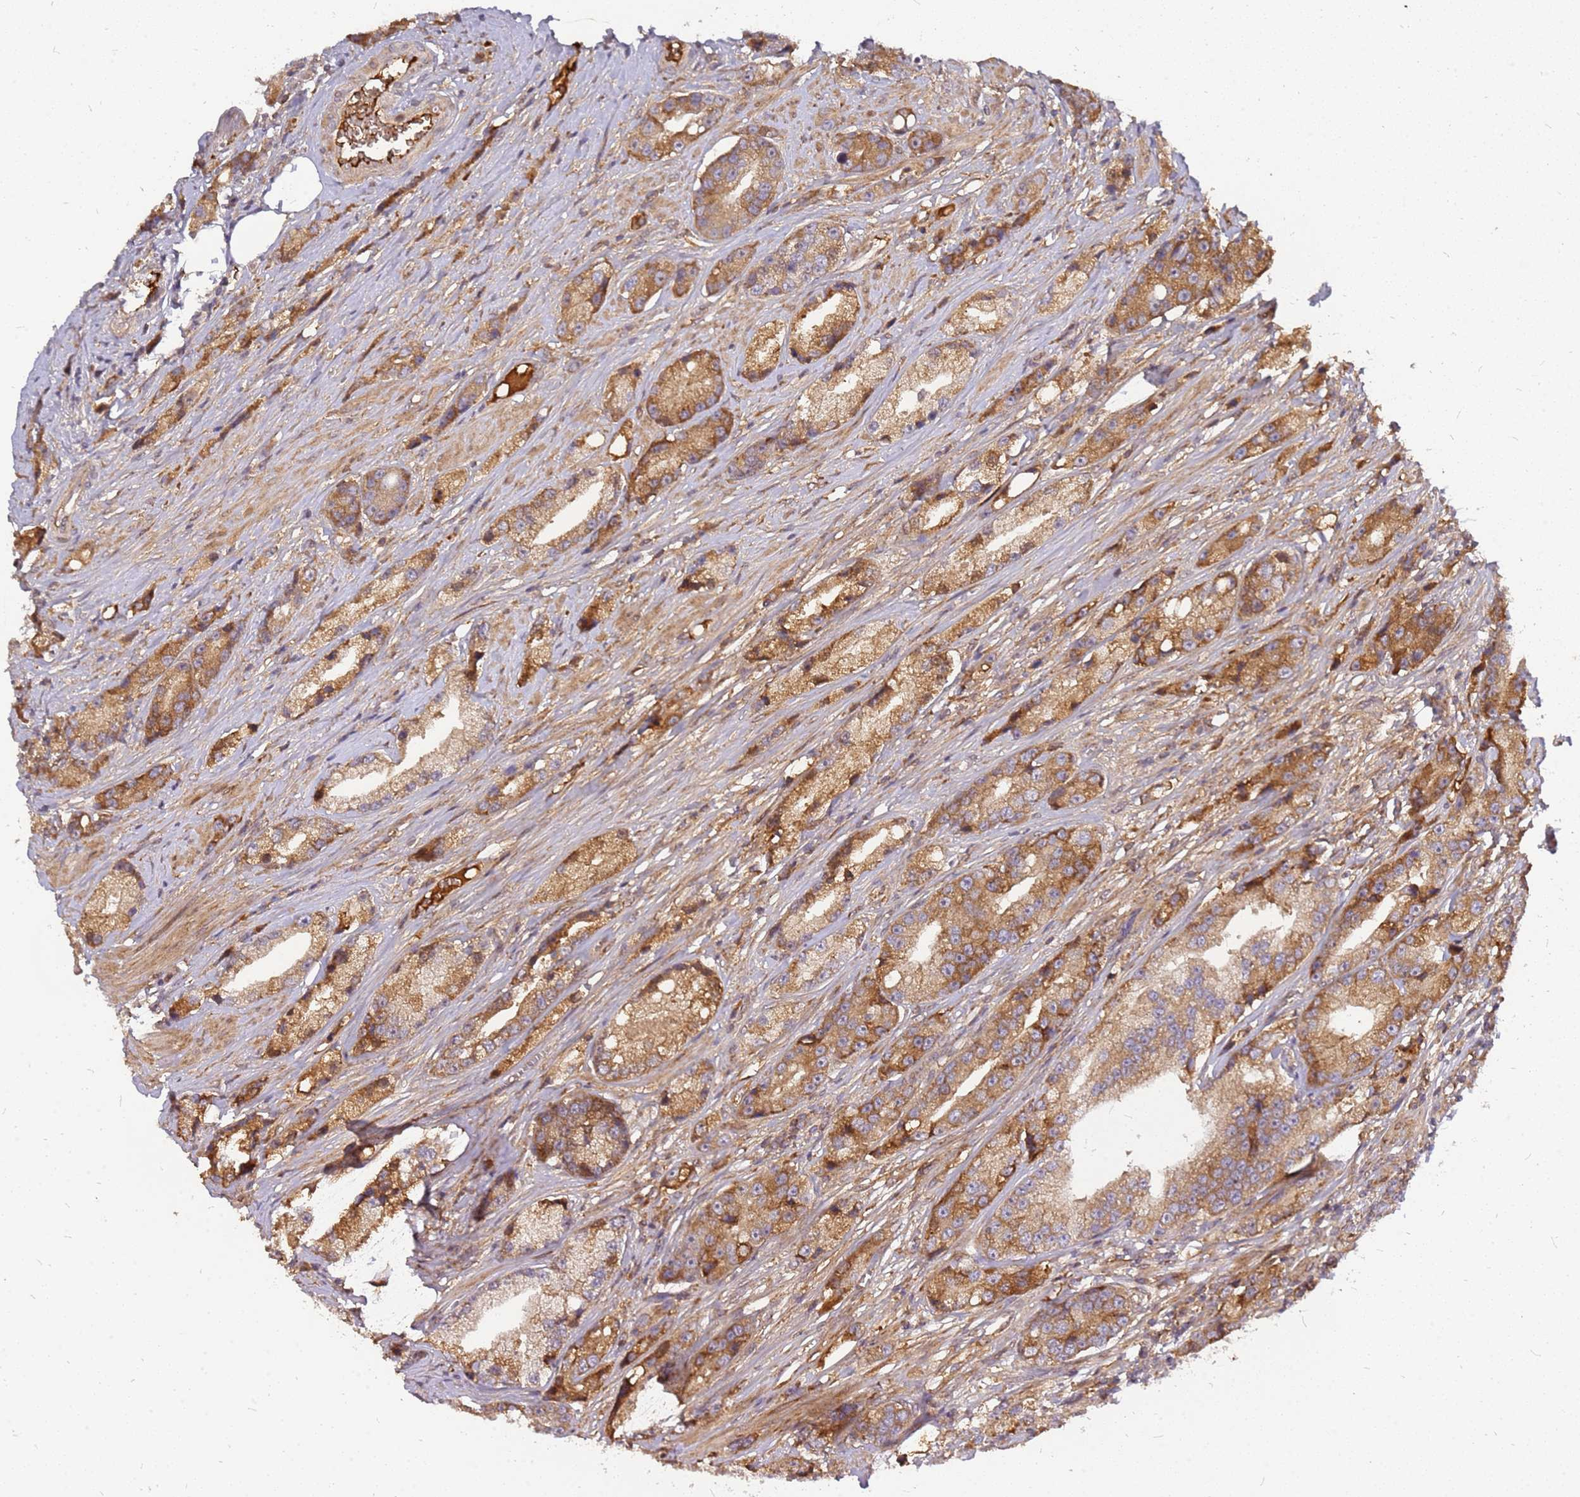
{"staining": {"intensity": "moderate", "quantity": ">75%", "location": "cytoplasmic/membranous"}, "tissue": "prostate cancer", "cell_type": "Tumor cells", "image_type": "cancer", "snomed": [{"axis": "morphology", "description": "Adenocarcinoma, High grade"}, {"axis": "topography", "description": "Prostate"}], "caption": "Adenocarcinoma (high-grade) (prostate) stained with a brown dye reveals moderate cytoplasmic/membranous positive expression in about >75% of tumor cells.", "gene": "CCDC159", "patient": {"sex": "male", "age": 74}}